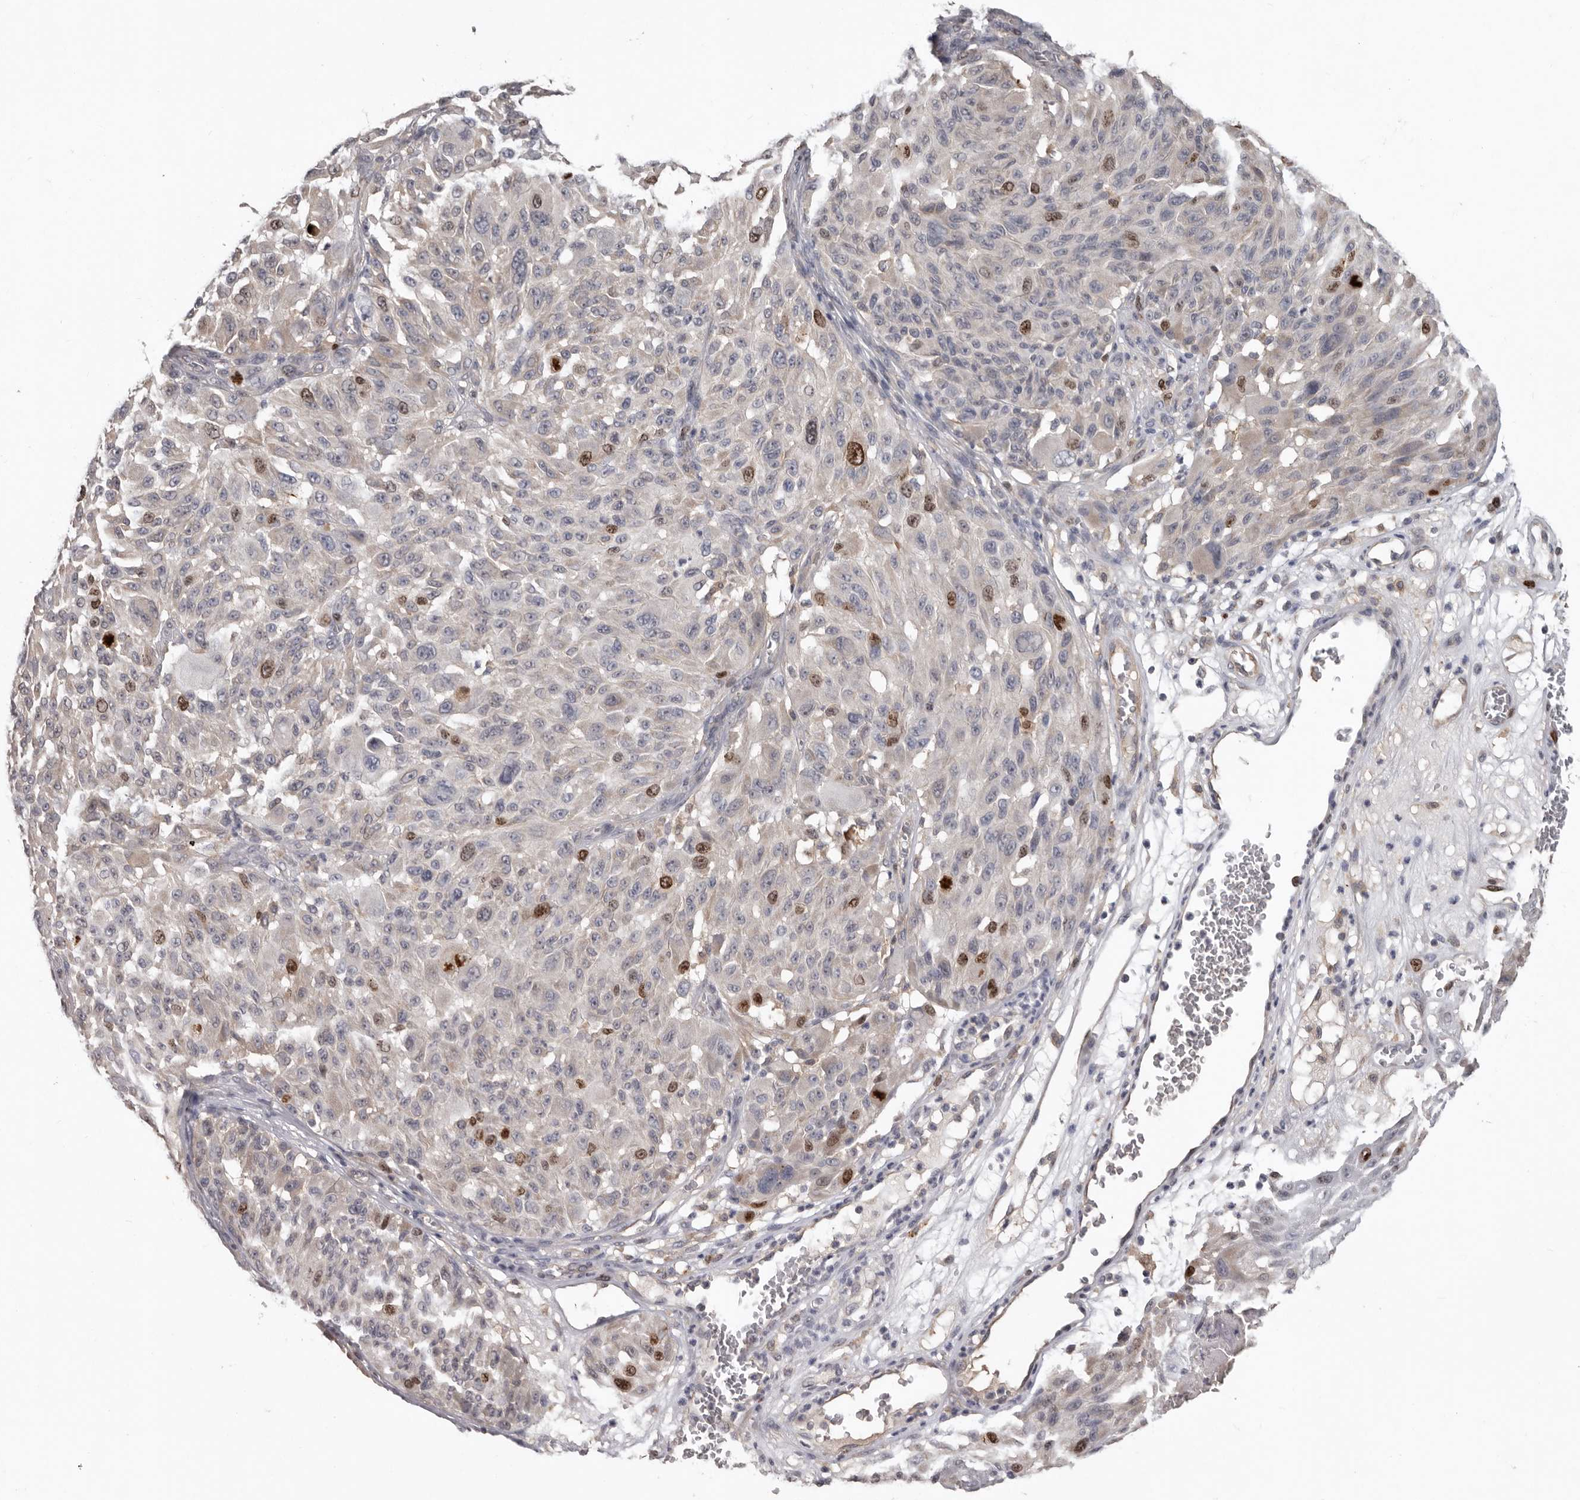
{"staining": {"intensity": "strong", "quantity": "<25%", "location": "nuclear"}, "tissue": "melanoma", "cell_type": "Tumor cells", "image_type": "cancer", "snomed": [{"axis": "morphology", "description": "Malignant melanoma, NOS"}, {"axis": "topography", "description": "Skin"}], "caption": "Immunohistochemistry of melanoma displays medium levels of strong nuclear positivity in approximately <25% of tumor cells.", "gene": "CDCA8", "patient": {"sex": "male", "age": 83}}